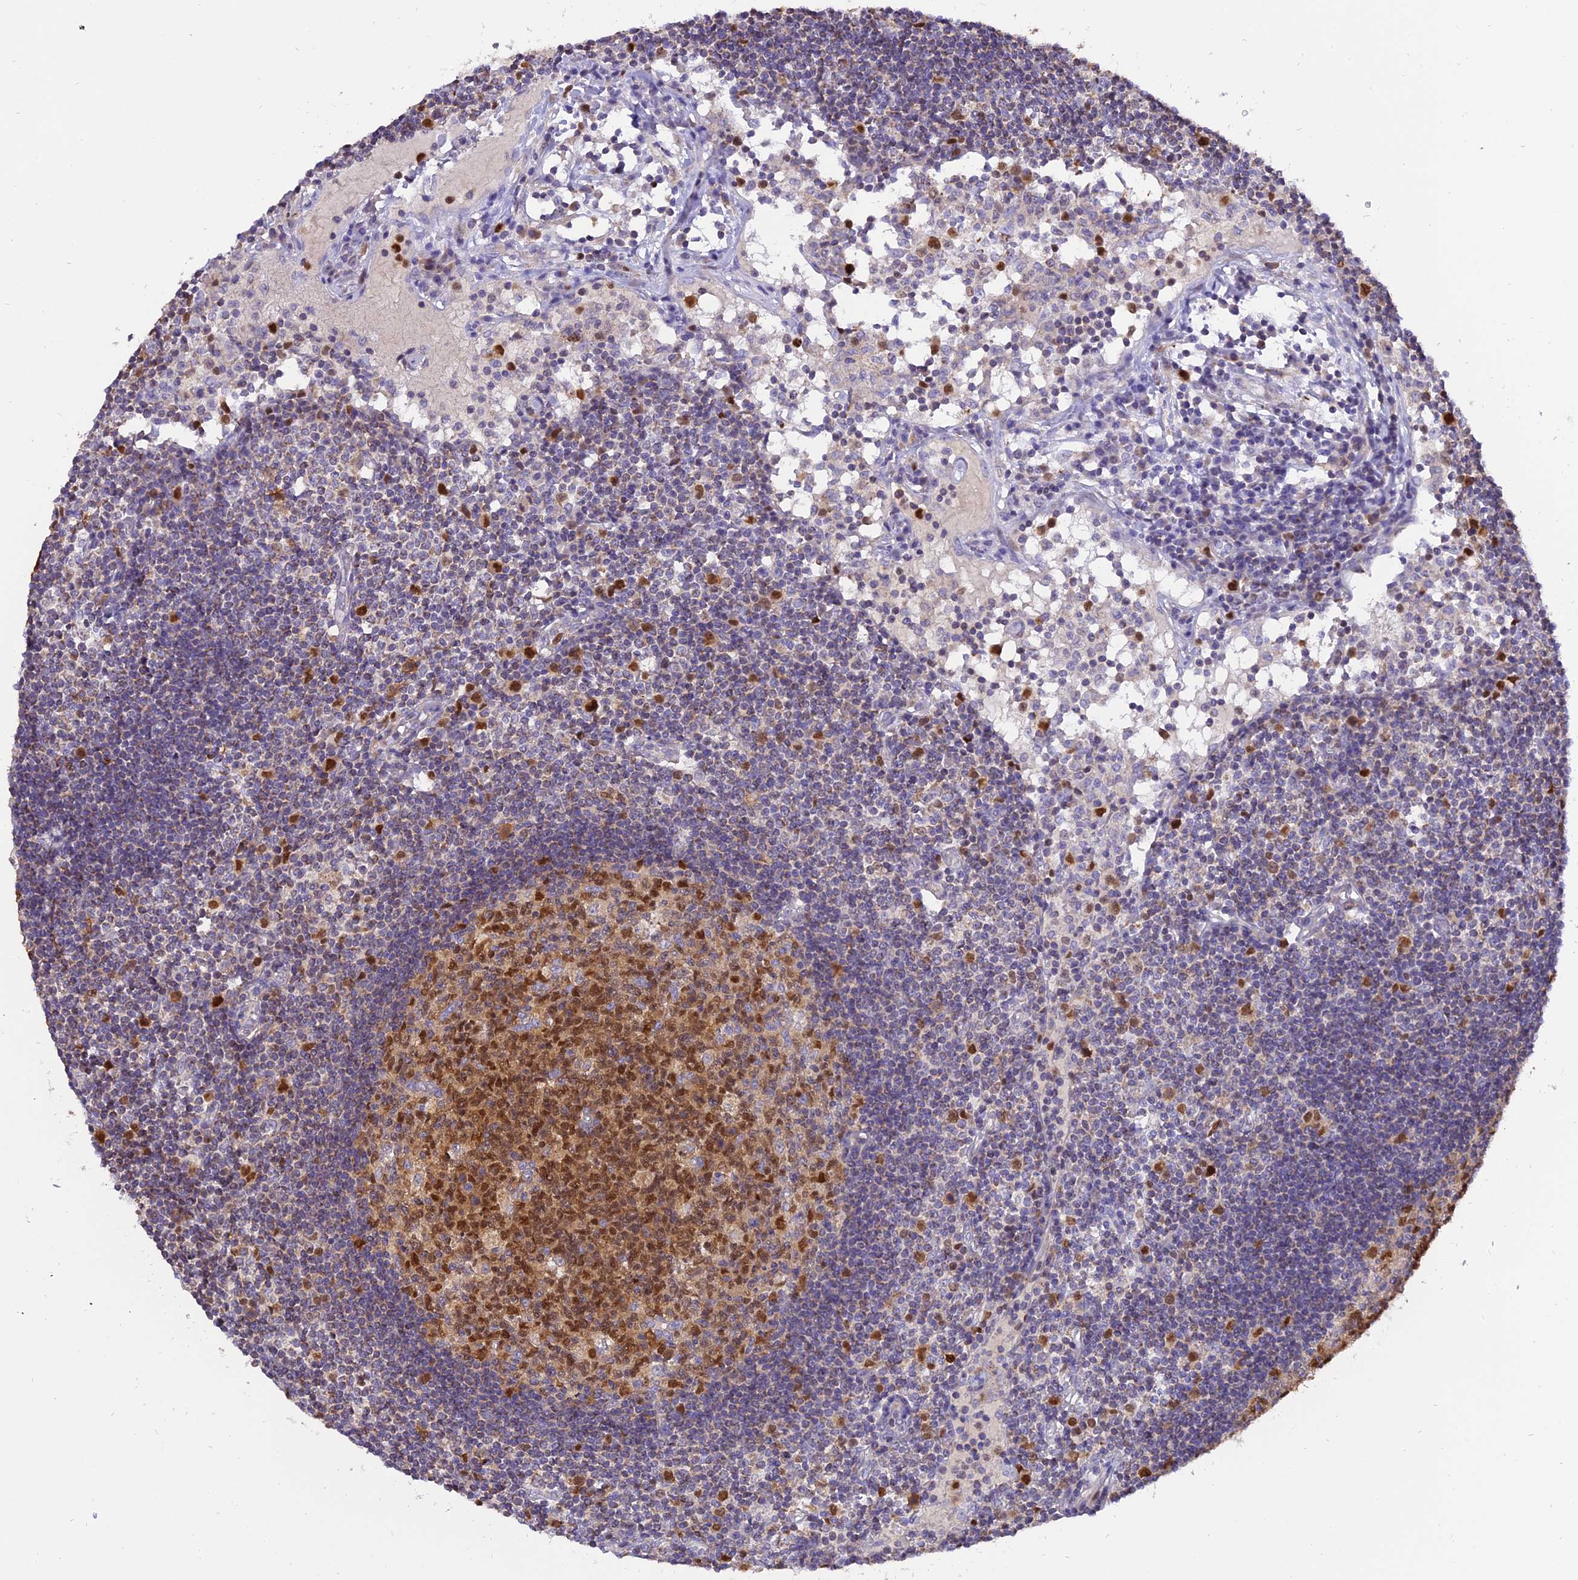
{"staining": {"intensity": "moderate", "quantity": "25%-75%", "location": "cytoplasmic/membranous,nuclear"}, "tissue": "lymph node", "cell_type": "Germinal center cells", "image_type": "normal", "snomed": [{"axis": "morphology", "description": "Normal tissue, NOS"}, {"axis": "topography", "description": "Lymph node"}], "caption": "Lymph node stained with a protein marker exhibits moderate staining in germinal center cells.", "gene": "CENPV", "patient": {"sex": "female", "age": 55}}